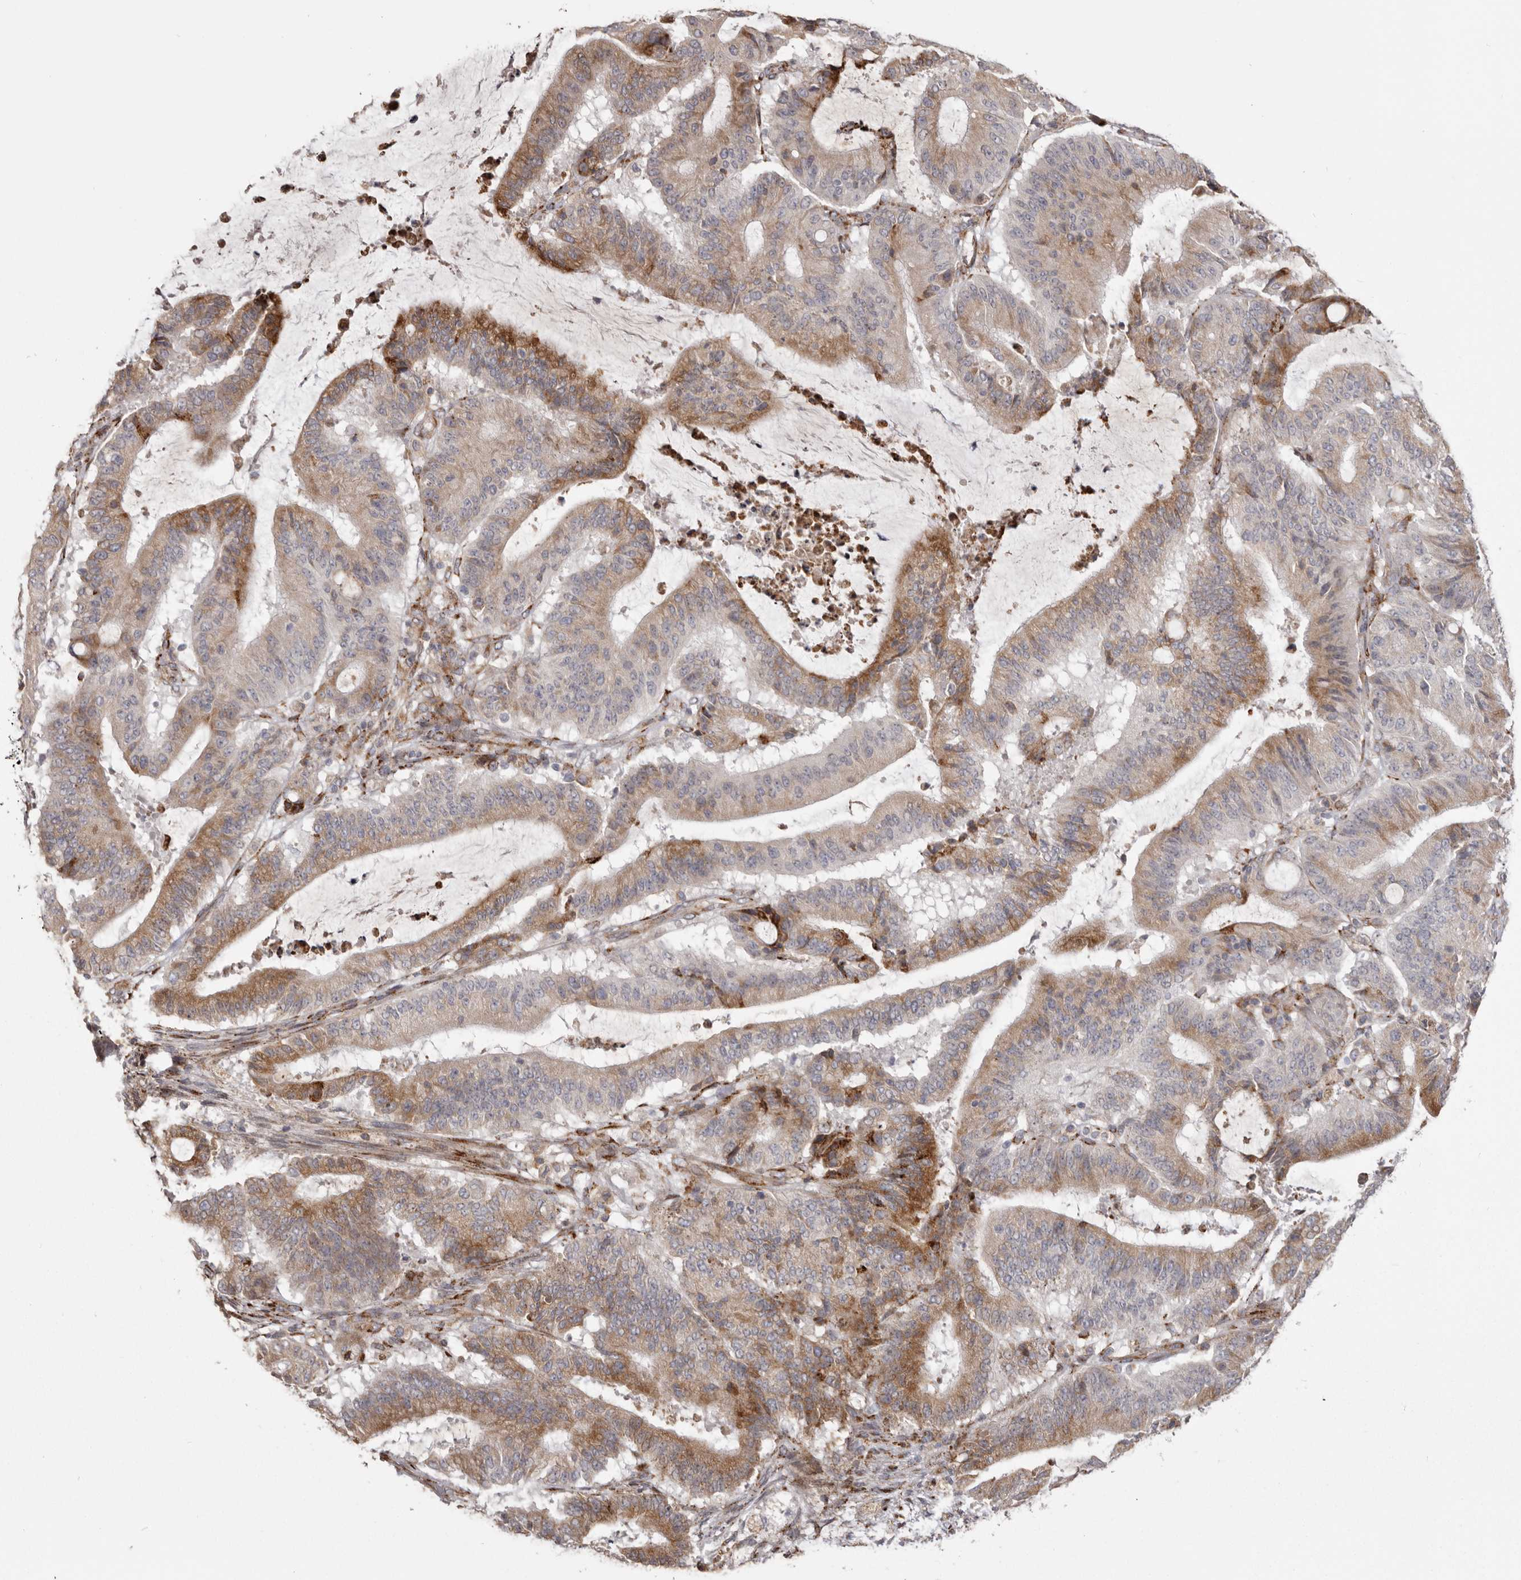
{"staining": {"intensity": "moderate", "quantity": ">75%", "location": "cytoplasmic/membranous"}, "tissue": "liver cancer", "cell_type": "Tumor cells", "image_type": "cancer", "snomed": [{"axis": "morphology", "description": "Normal tissue, NOS"}, {"axis": "morphology", "description": "Cholangiocarcinoma"}, {"axis": "topography", "description": "Liver"}, {"axis": "topography", "description": "Peripheral nerve tissue"}], "caption": "Cholangiocarcinoma (liver) stained with a protein marker shows moderate staining in tumor cells.", "gene": "NUP43", "patient": {"sex": "female", "age": 73}}